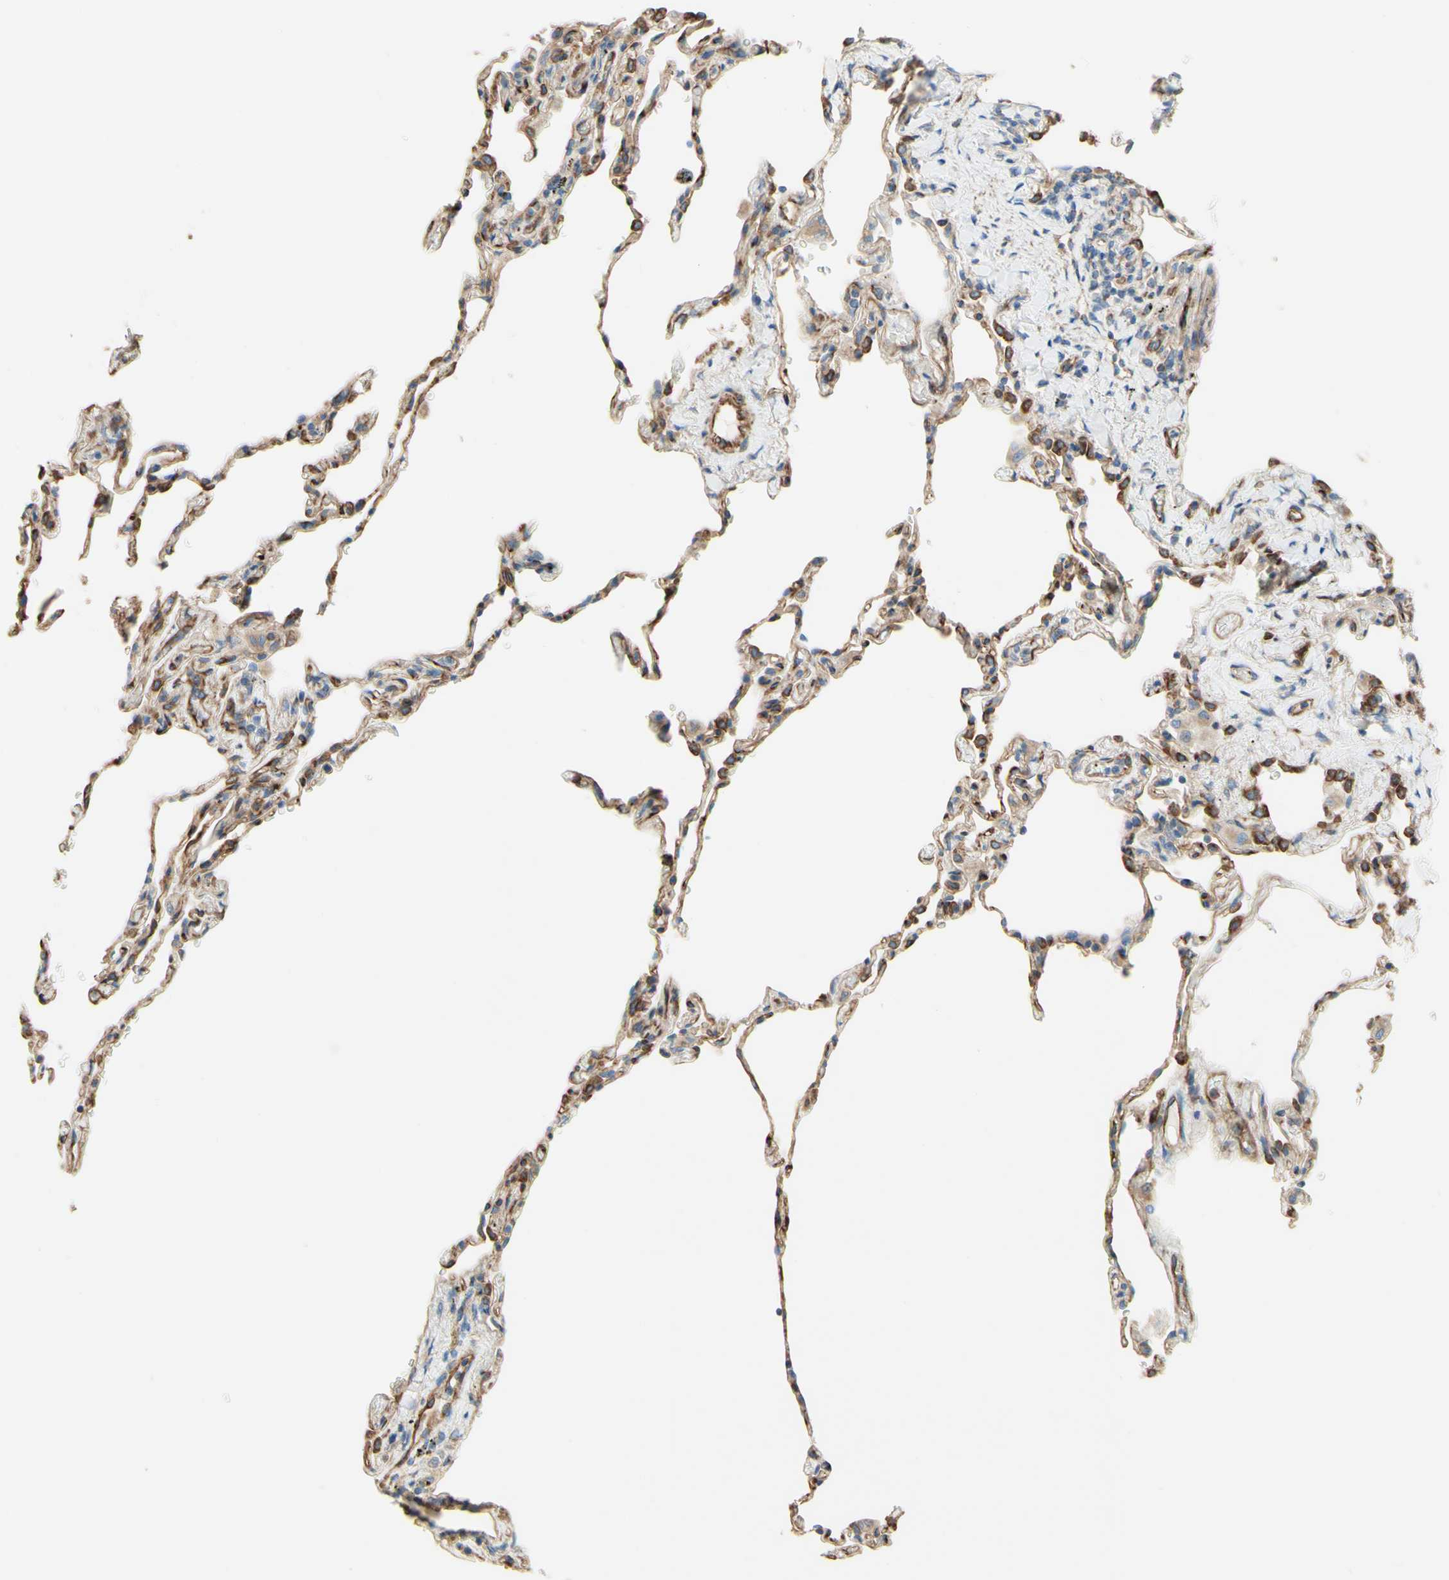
{"staining": {"intensity": "moderate", "quantity": ">75%", "location": "cytoplasmic/membranous"}, "tissue": "lung", "cell_type": "Alveolar cells", "image_type": "normal", "snomed": [{"axis": "morphology", "description": "Normal tissue, NOS"}, {"axis": "topography", "description": "Lung"}], "caption": "Lung stained with DAB (3,3'-diaminobenzidine) immunohistochemistry (IHC) reveals medium levels of moderate cytoplasmic/membranous expression in approximately >75% of alveolar cells.", "gene": "ENDOD1", "patient": {"sex": "male", "age": 59}}